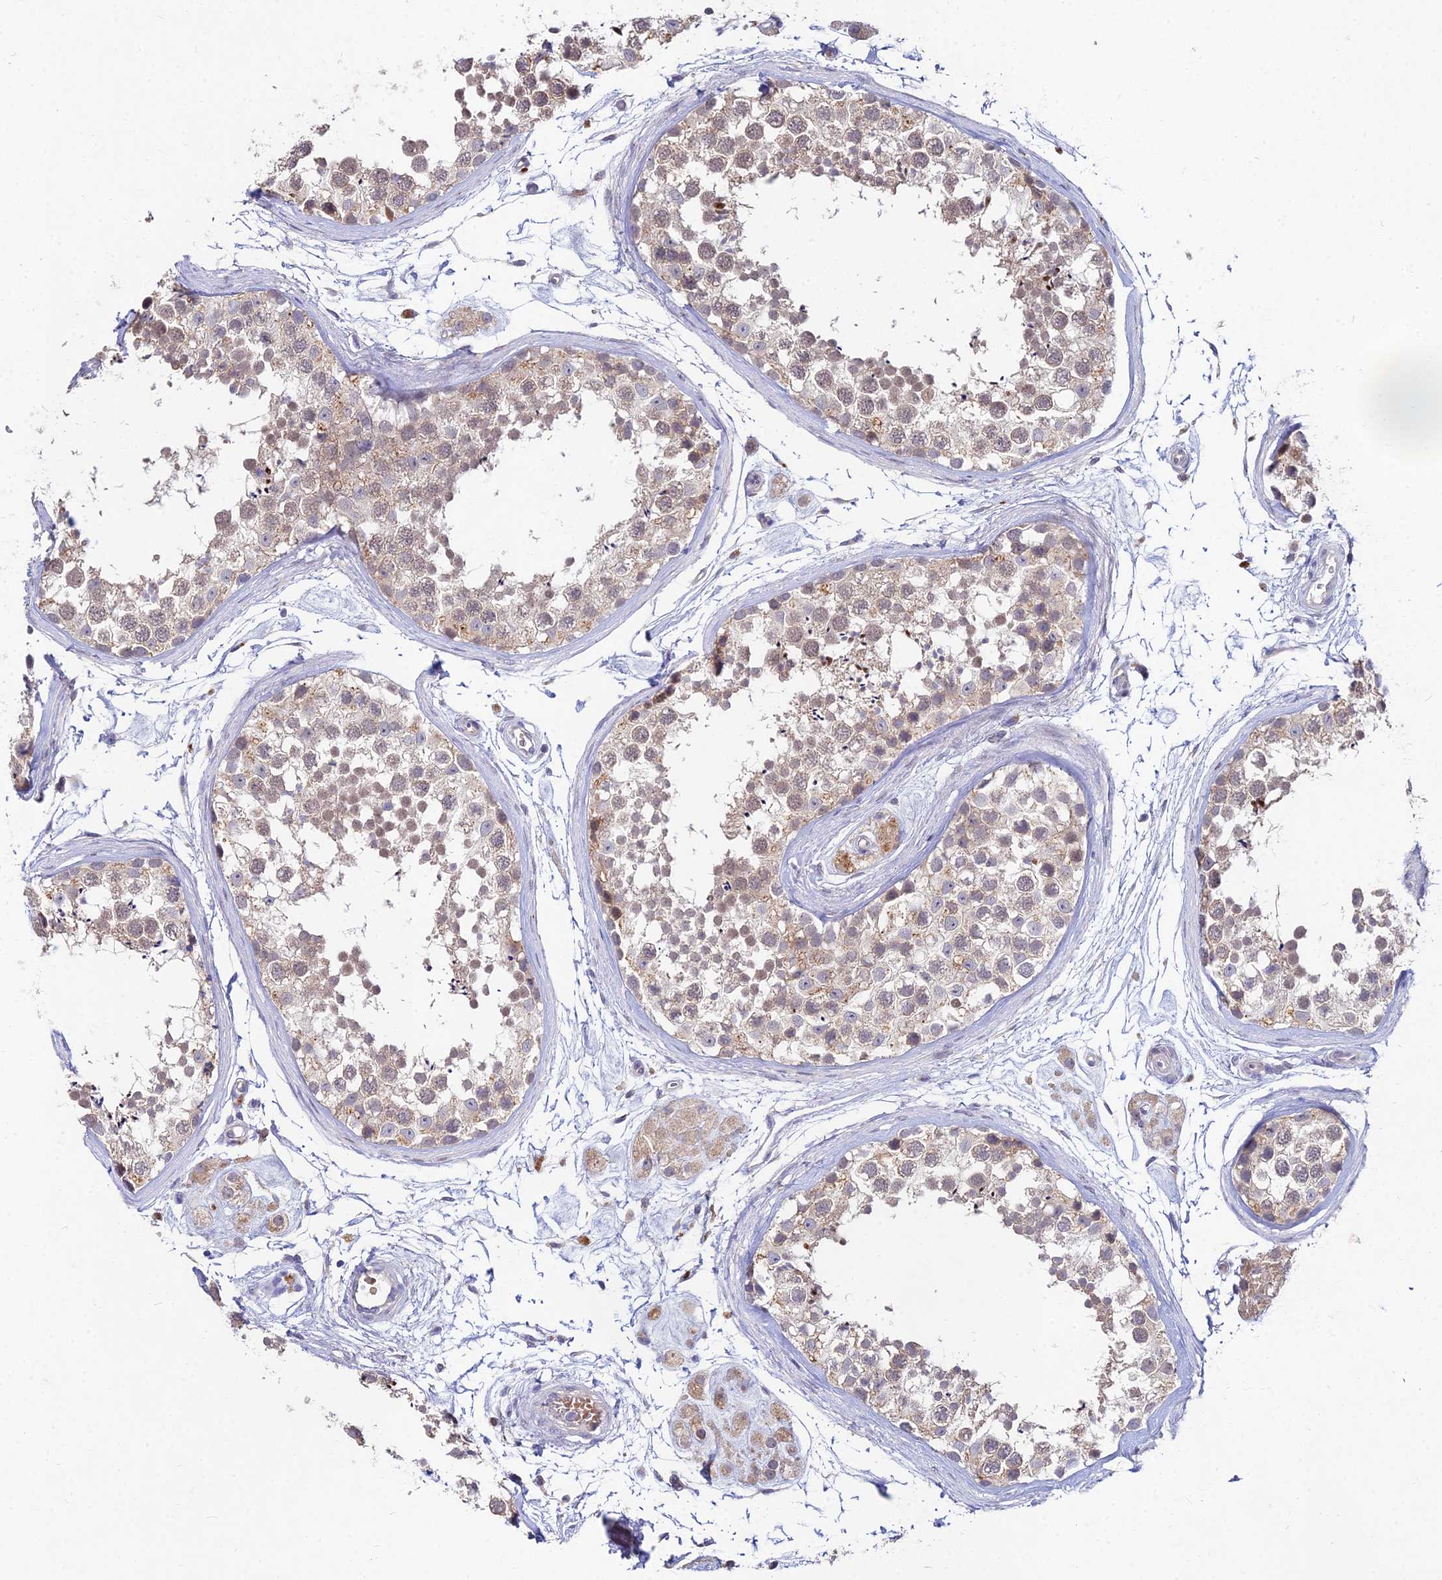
{"staining": {"intensity": "weak", "quantity": ">75%", "location": "cytoplasmic/membranous,nuclear"}, "tissue": "testis", "cell_type": "Cells in seminiferous ducts", "image_type": "normal", "snomed": [{"axis": "morphology", "description": "Normal tissue, NOS"}, {"axis": "topography", "description": "Testis"}], "caption": "Immunohistochemistry (IHC) image of unremarkable testis: human testis stained using IHC displays low levels of weak protein expression localized specifically in the cytoplasmic/membranous,nuclear of cells in seminiferous ducts, appearing as a cytoplasmic/membranous,nuclear brown color.", "gene": "WDR43", "patient": {"sex": "male", "age": 56}}